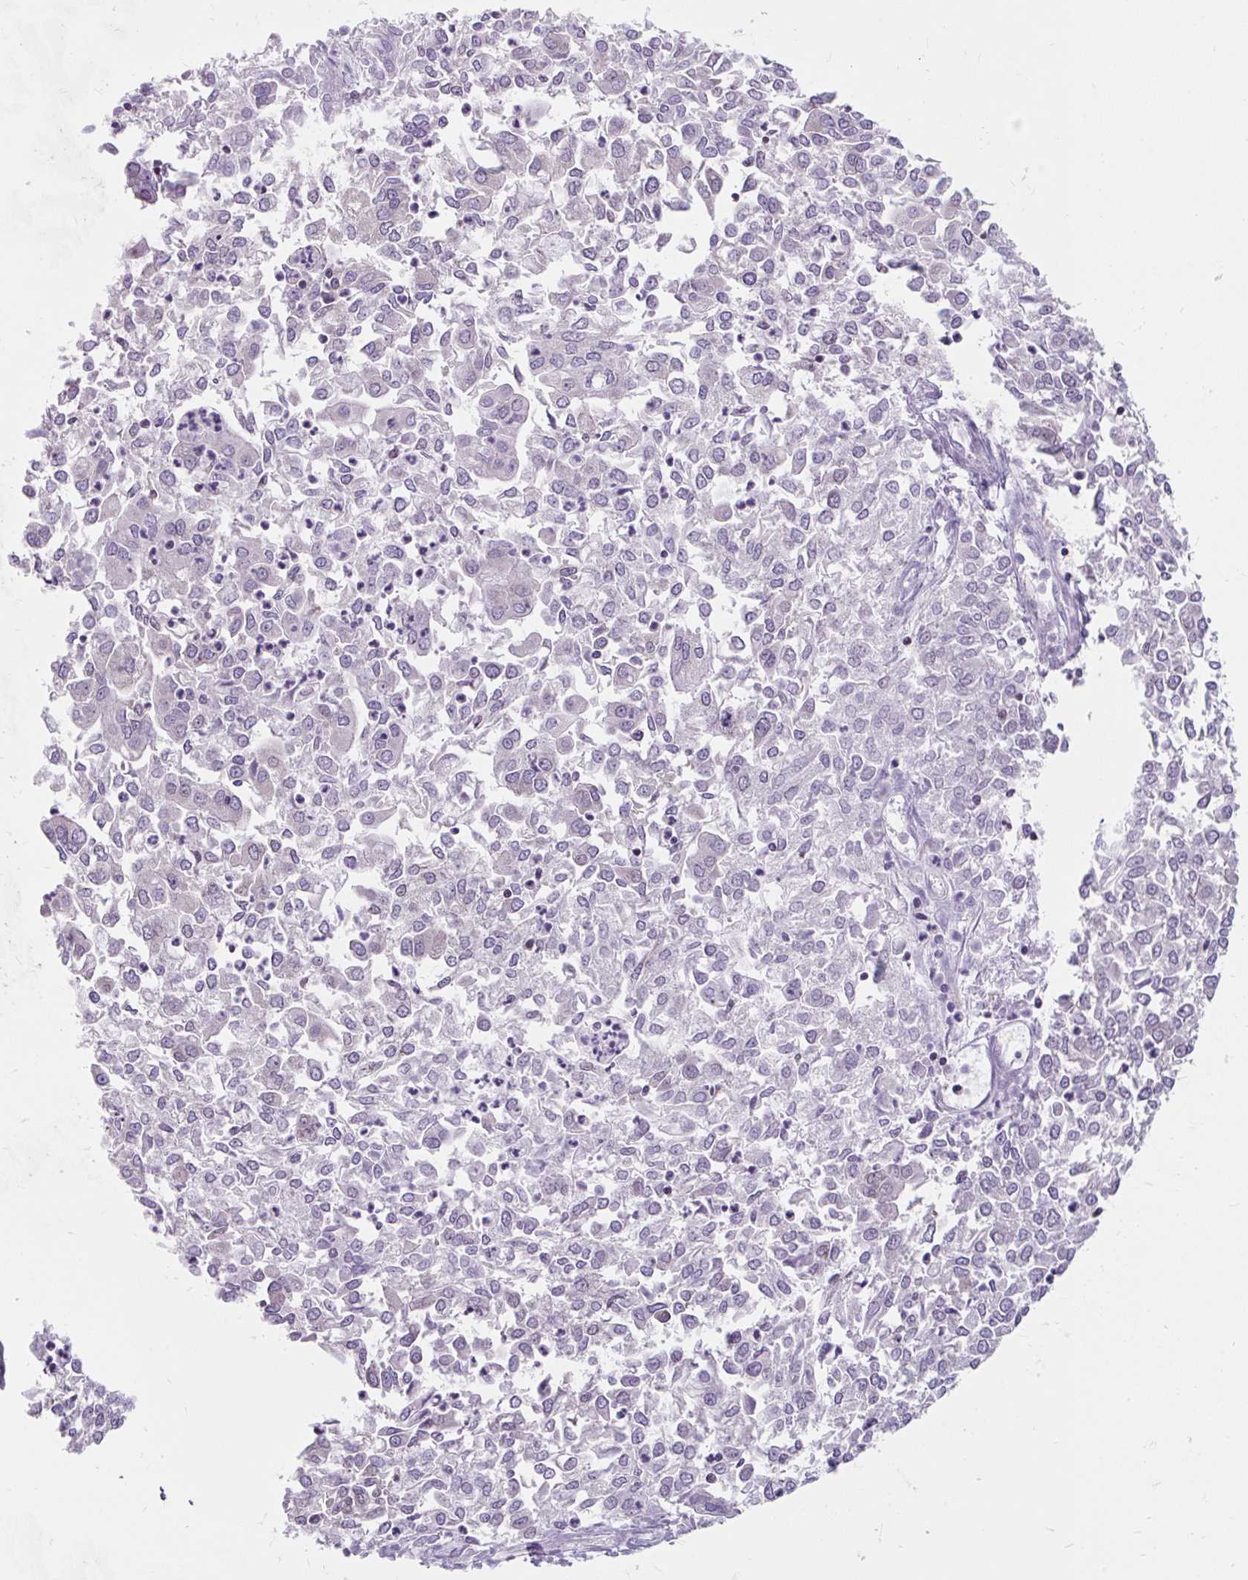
{"staining": {"intensity": "negative", "quantity": "none", "location": "none"}, "tissue": "endometrial cancer", "cell_type": "Tumor cells", "image_type": "cancer", "snomed": [{"axis": "morphology", "description": "Adenocarcinoma, NOS"}, {"axis": "topography", "description": "Endometrium"}], "caption": "Immunohistochemical staining of human endometrial adenocarcinoma exhibits no significant expression in tumor cells.", "gene": "CISD3", "patient": {"sex": "female", "age": 57}}